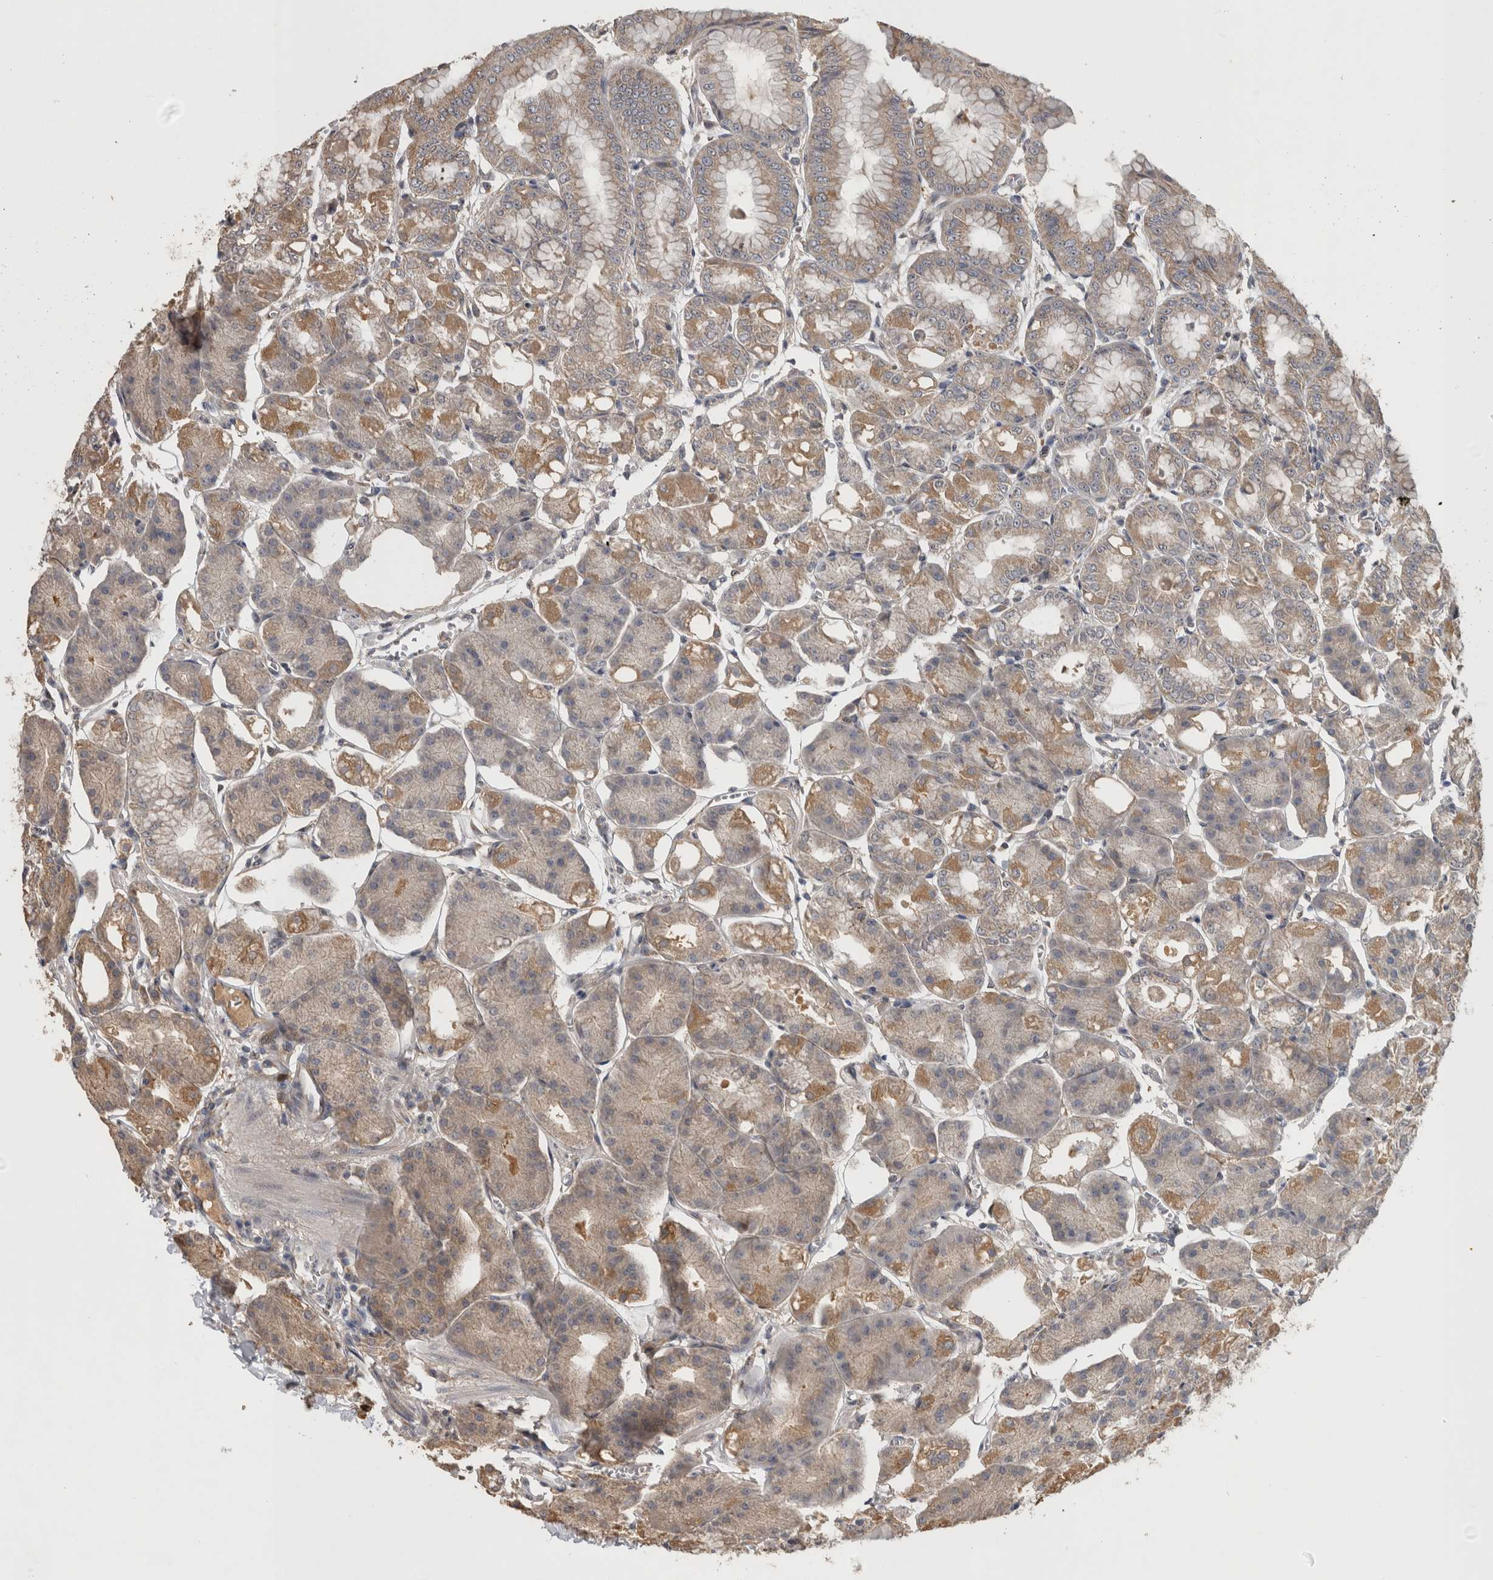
{"staining": {"intensity": "moderate", "quantity": ">75%", "location": "cytoplasmic/membranous"}, "tissue": "stomach", "cell_type": "Glandular cells", "image_type": "normal", "snomed": [{"axis": "morphology", "description": "Normal tissue, NOS"}, {"axis": "topography", "description": "Stomach, lower"}], "caption": "A medium amount of moderate cytoplasmic/membranous staining is identified in approximately >75% of glandular cells in benign stomach. (Brightfield microscopy of DAB IHC at high magnification).", "gene": "ATXN2", "patient": {"sex": "male", "age": 71}}